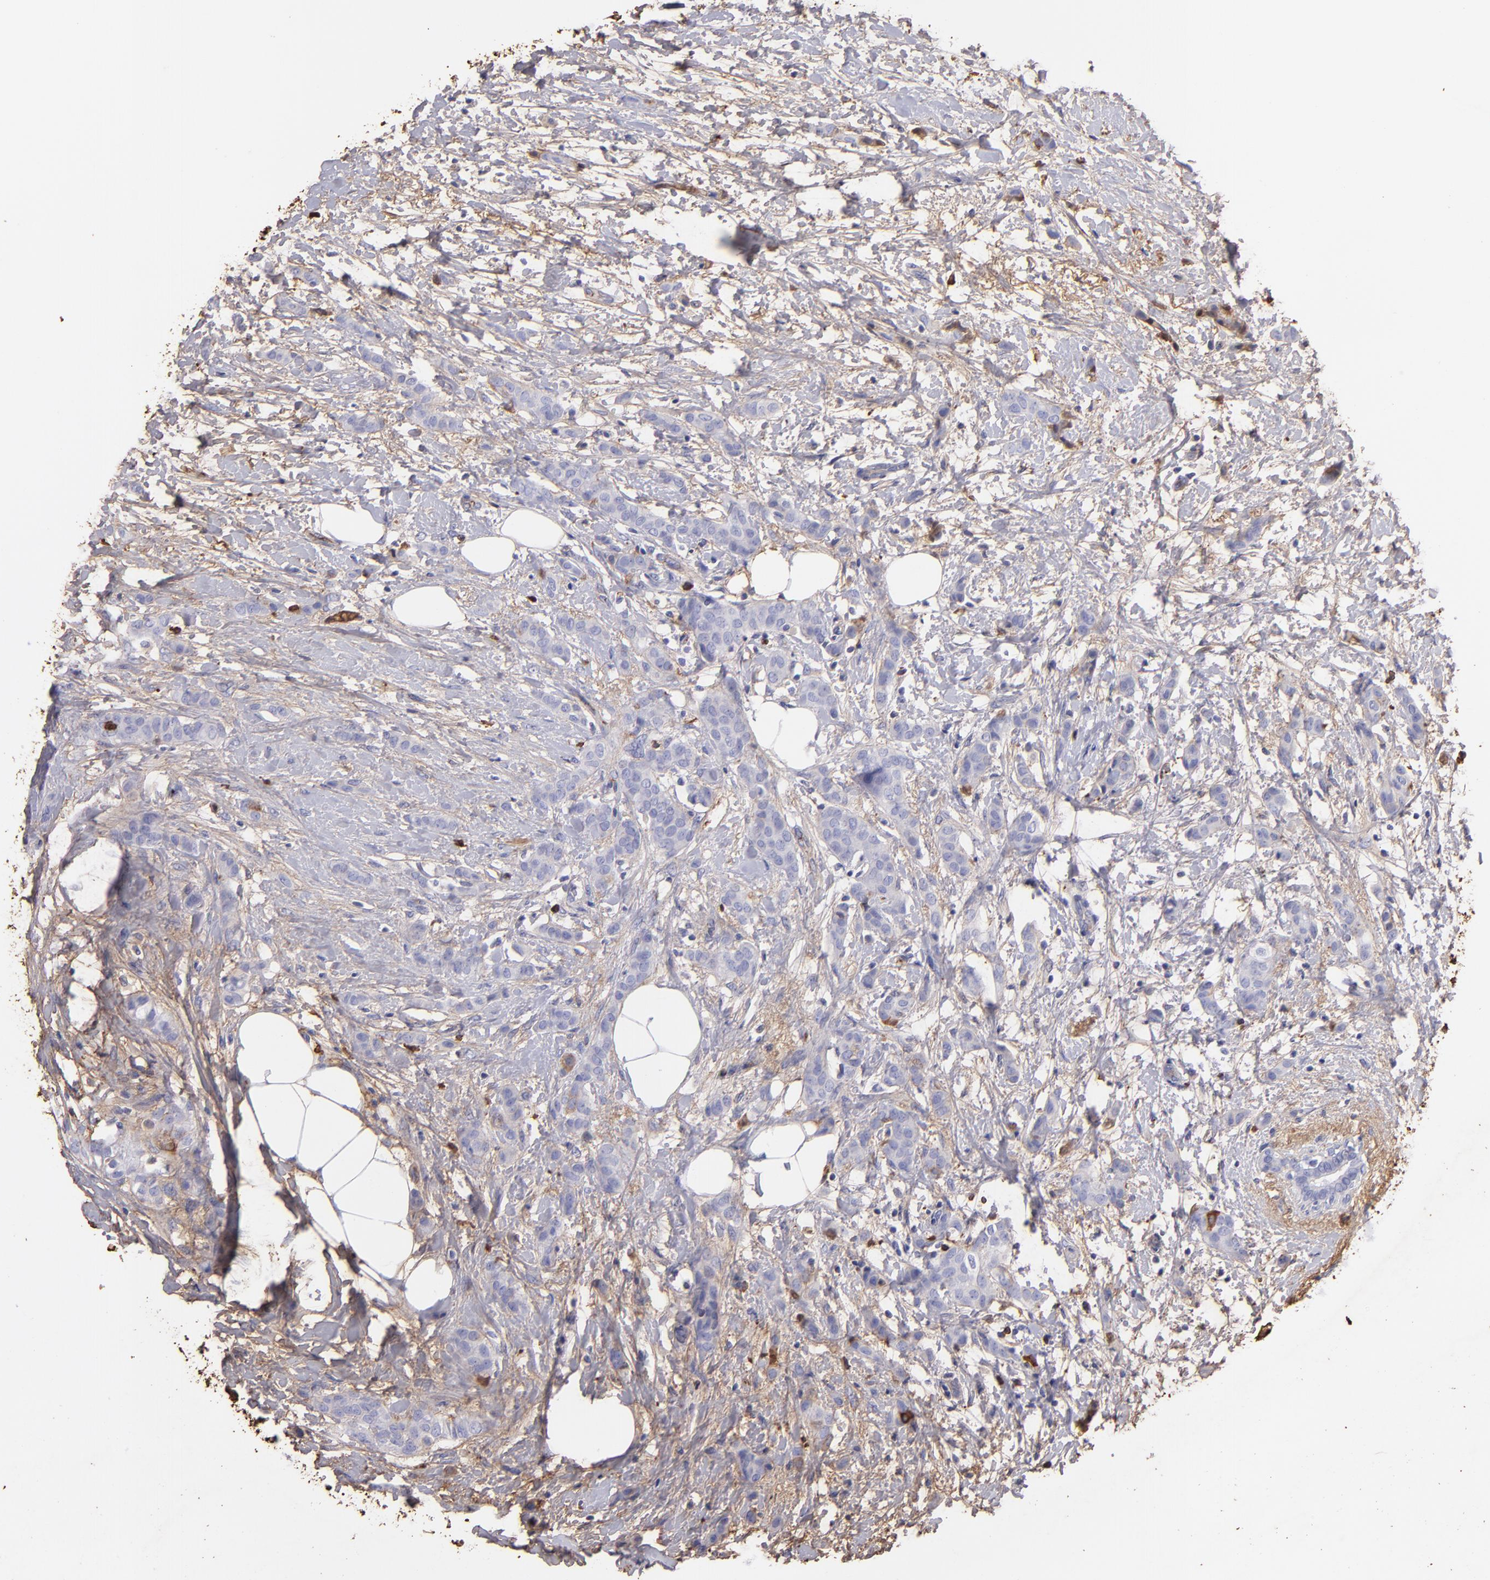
{"staining": {"intensity": "negative", "quantity": "none", "location": "none"}, "tissue": "breast cancer", "cell_type": "Tumor cells", "image_type": "cancer", "snomed": [{"axis": "morphology", "description": "Lobular carcinoma"}, {"axis": "topography", "description": "Breast"}], "caption": "Immunohistochemistry (IHC) micrograph of breast lobular carcinoma stained for a protein (brown), which displays no expression in tumor cells.", "gene": "FGB", "patient": {"sex": "female", "age": 55}}